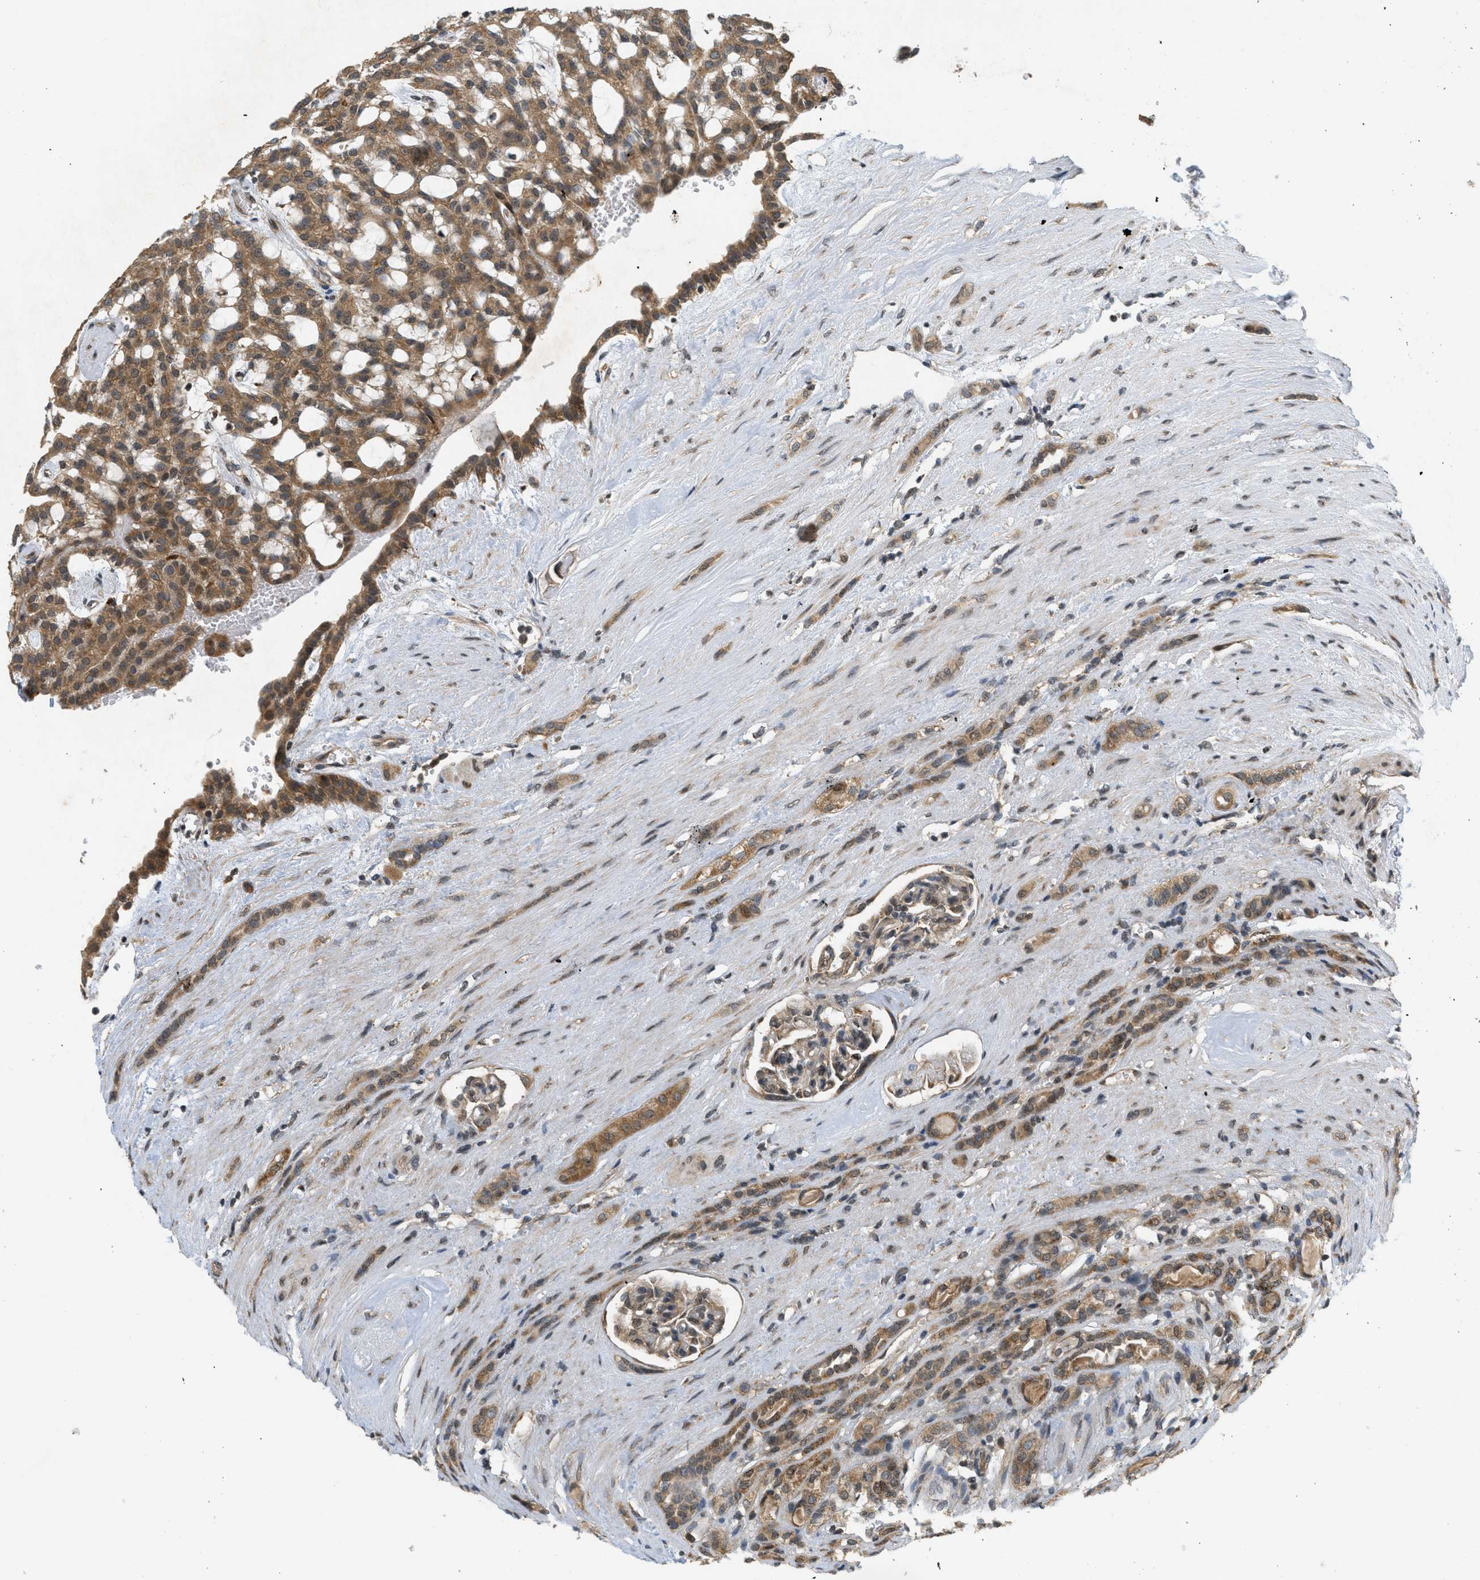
{"staining": {"intensity": "moderate", "quantity": ">75%", "location": "cytoplasmic/membranous"}, "tissue": "renal cancer", "cell_type": "Tumor cells", "image_type": "cancer", "snomed": [{"axis": "morphology", "description": "Adenocarcinoma, NOS"}, {"axis": "topography", "description": "Kidney"}], "caption": "Immunohistochemistry staining of adenocarcinoma (renal), which demonstrates medium levels of moderate cytoplasmic/membranous staining in approximately >75% of tumor cells indicating moderate cytoplasmic/membranous protein positivity. The staining was performed using DAB (brown) for protein detection and nuclei were counterstained in hematoxylin (blue).", "gene": "PRKD1", "patient": {"sex": "male", "age": 63}}